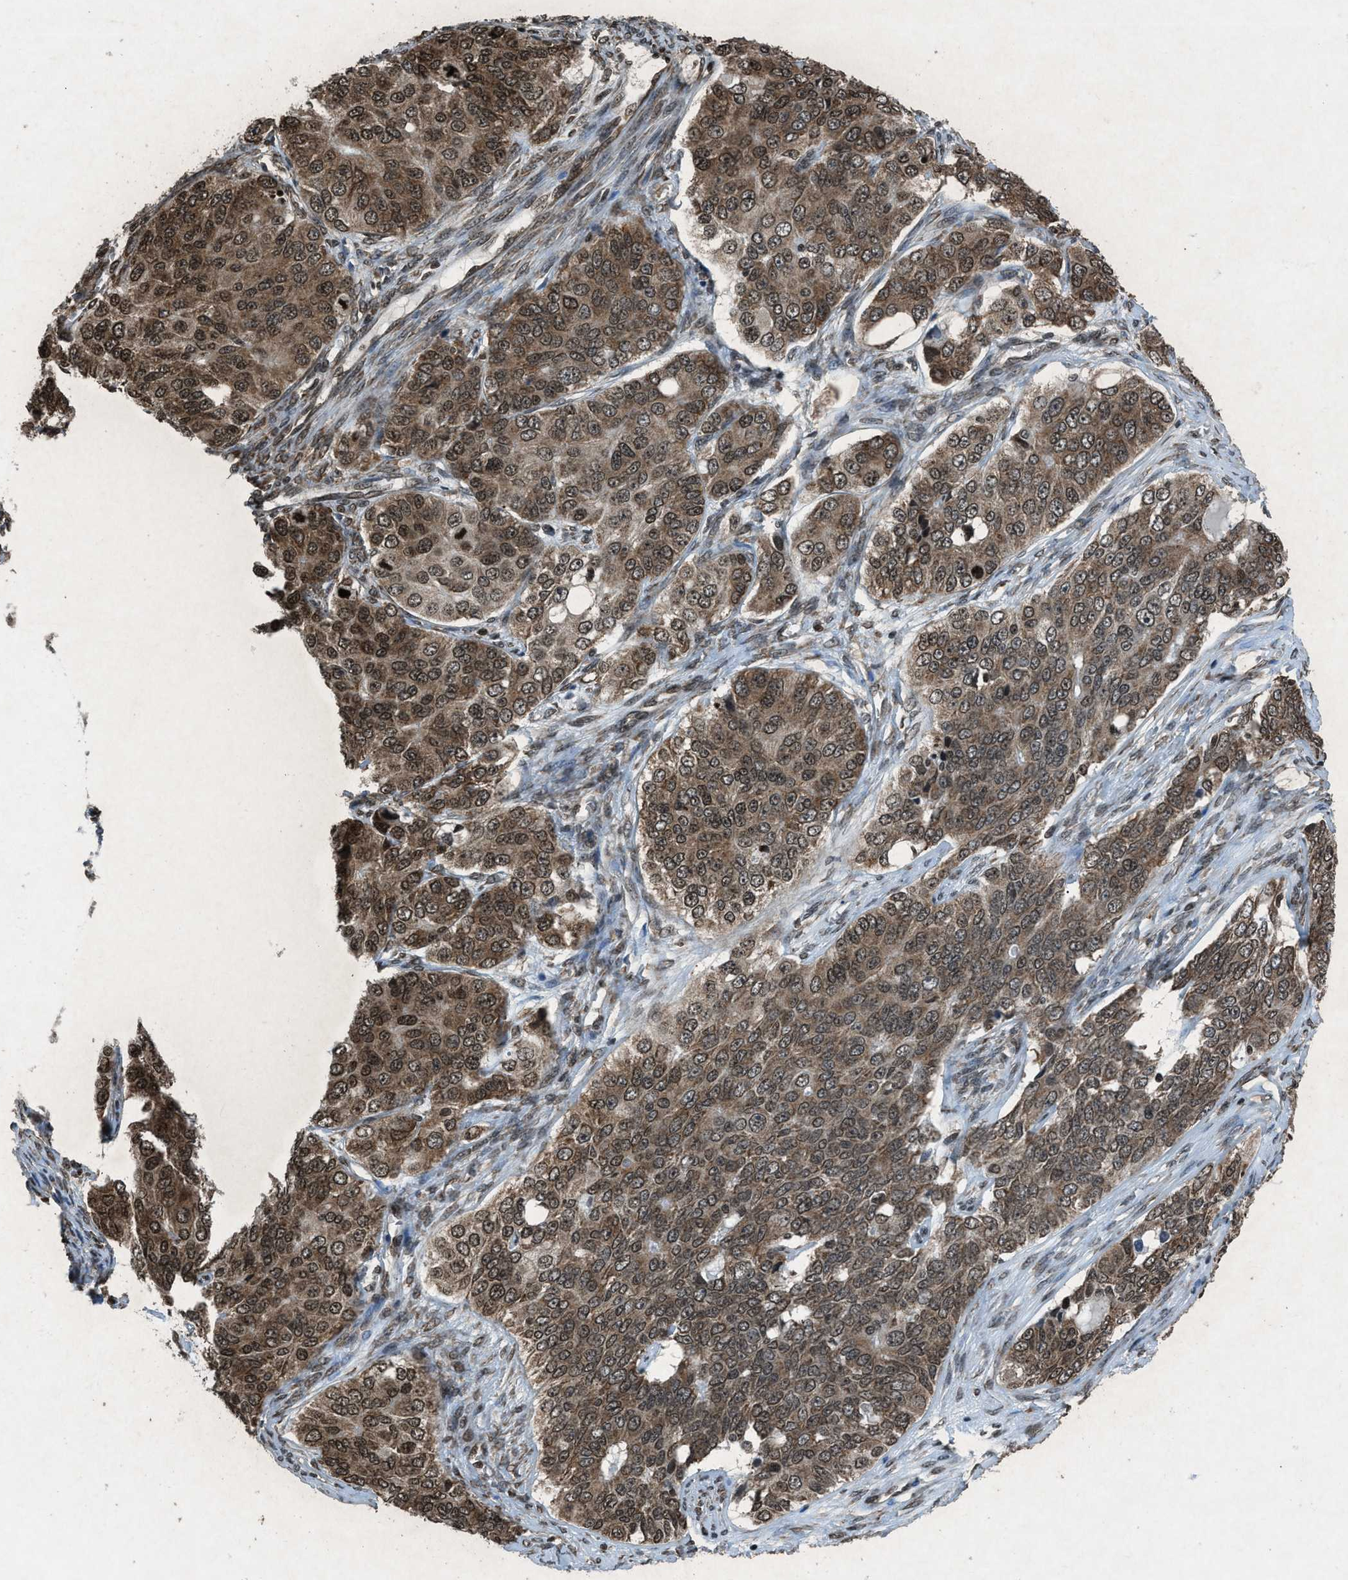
{"staining": {"intensity": "moderate", "quantity": ">75%", "location": "cytoplasmic/membranous,nuclear"}, "tissue": "ovarian cancer", "cell_type": "Tumor cells", "image_type": "cancer", "snomed": [{"axis": "morphology", "description": "Carcinoma, endometroid"}, {"axis": "topography", "description": "Ovary"}], "caption": "Ovarian cancer (endometroid carcinoma) stained for a protein (brown) demonstrates moderate cytoplasmic/membranous and nuclear positive staining in approximately >75% of tumor cells.", "gene": "NXF1", "patient": {"sex": "female", "age": 51}}